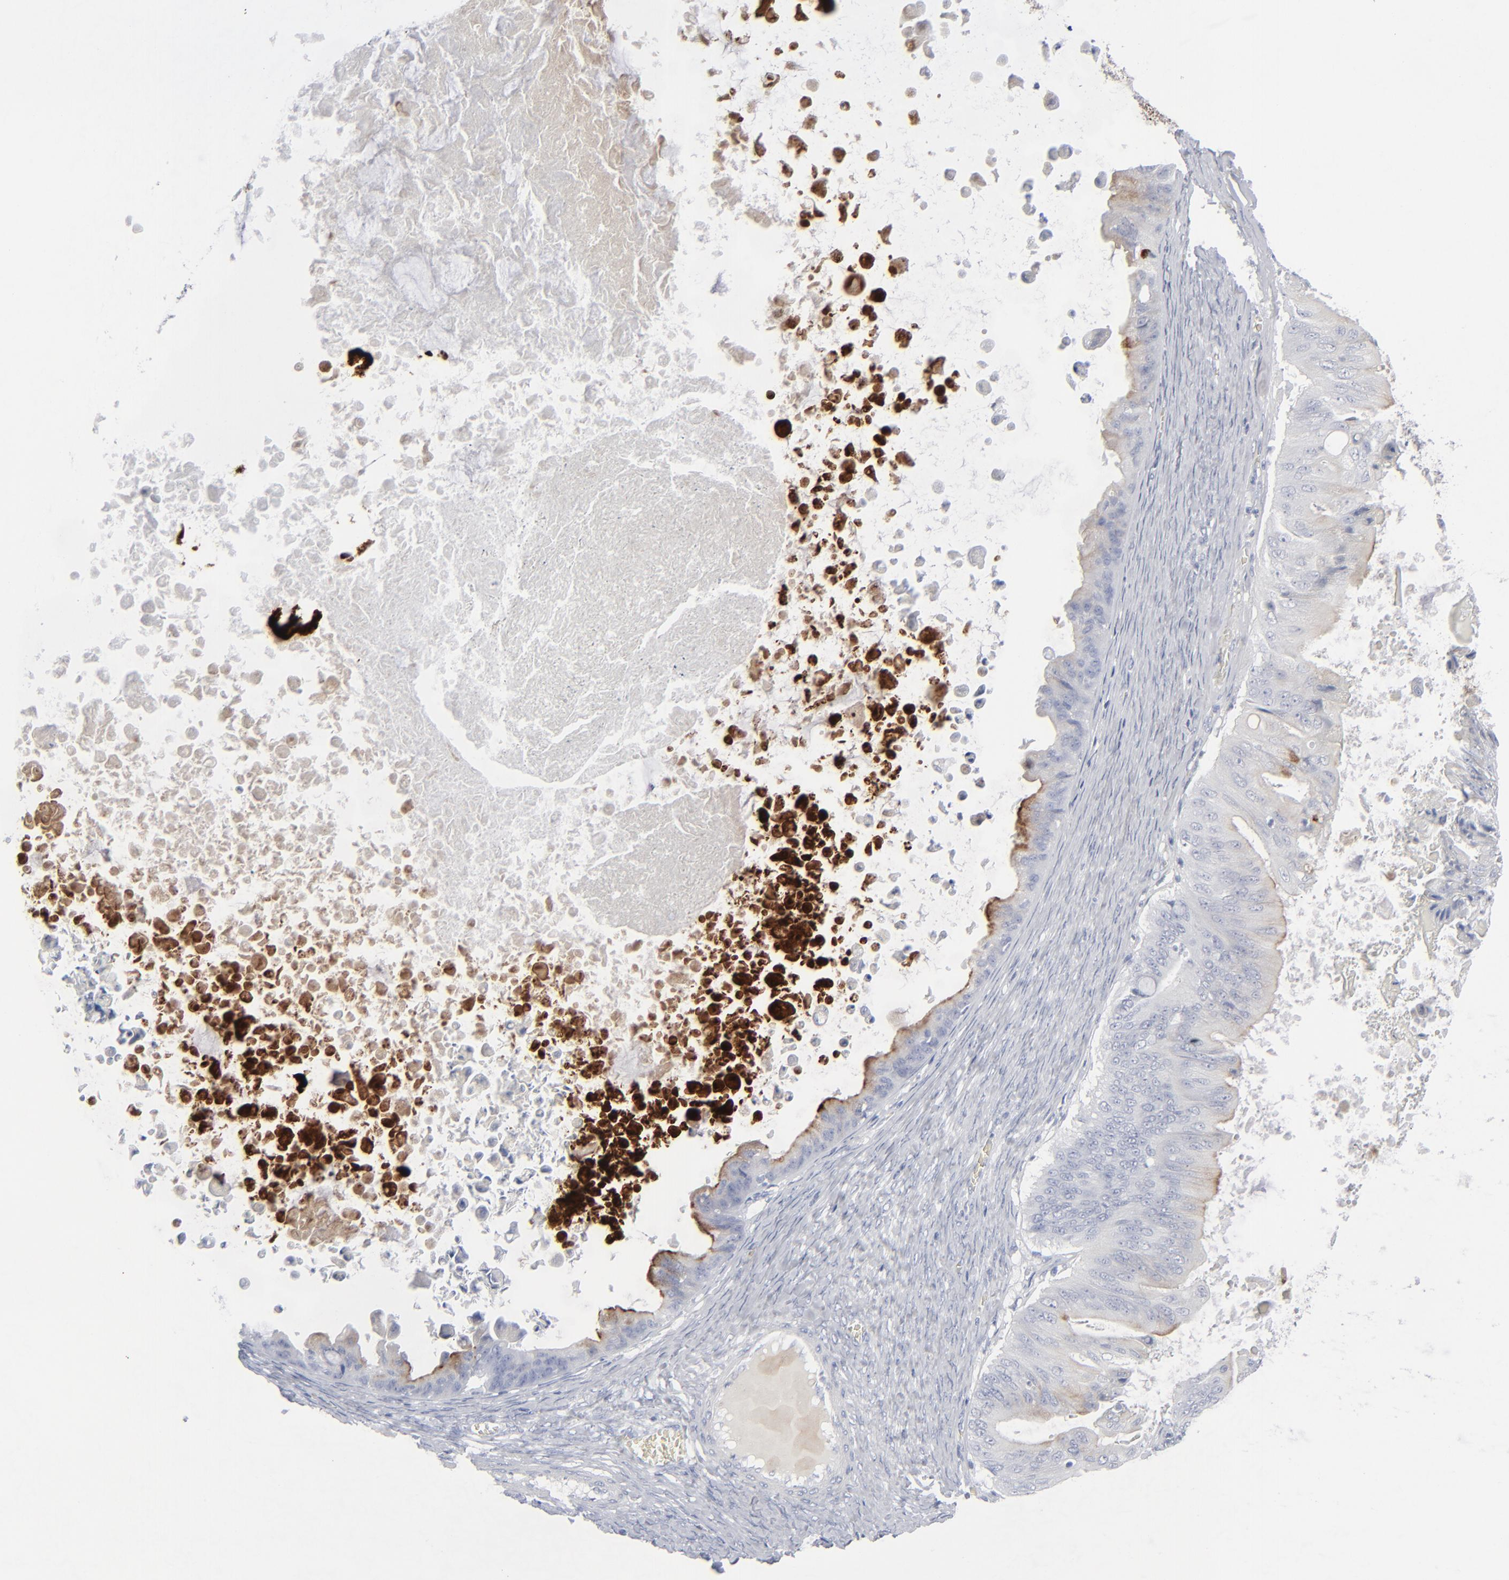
{"staining": {"intensity": "moderate", "quantity": "25%-75%", "location": "cytoplasmic/membranous"}, "tissue": "ovarian cancer", "cell_type": "Tumor cells", "image_type": "cancer", "snomed": [{"axis": "morphology", "description": "Cystadenocarcinoma, mucinous, NOS"}, {"axis": "topography", "description": "Ovary"}], "caption": "Moderate cytoplasmic/membranous positivity is identified in about 25%-75% of tumor cells in ovarian cancer (mucinous cystadenocarcinoma).", "gene": "MSLN", "patient": {"sex": "female", "age": 37}}